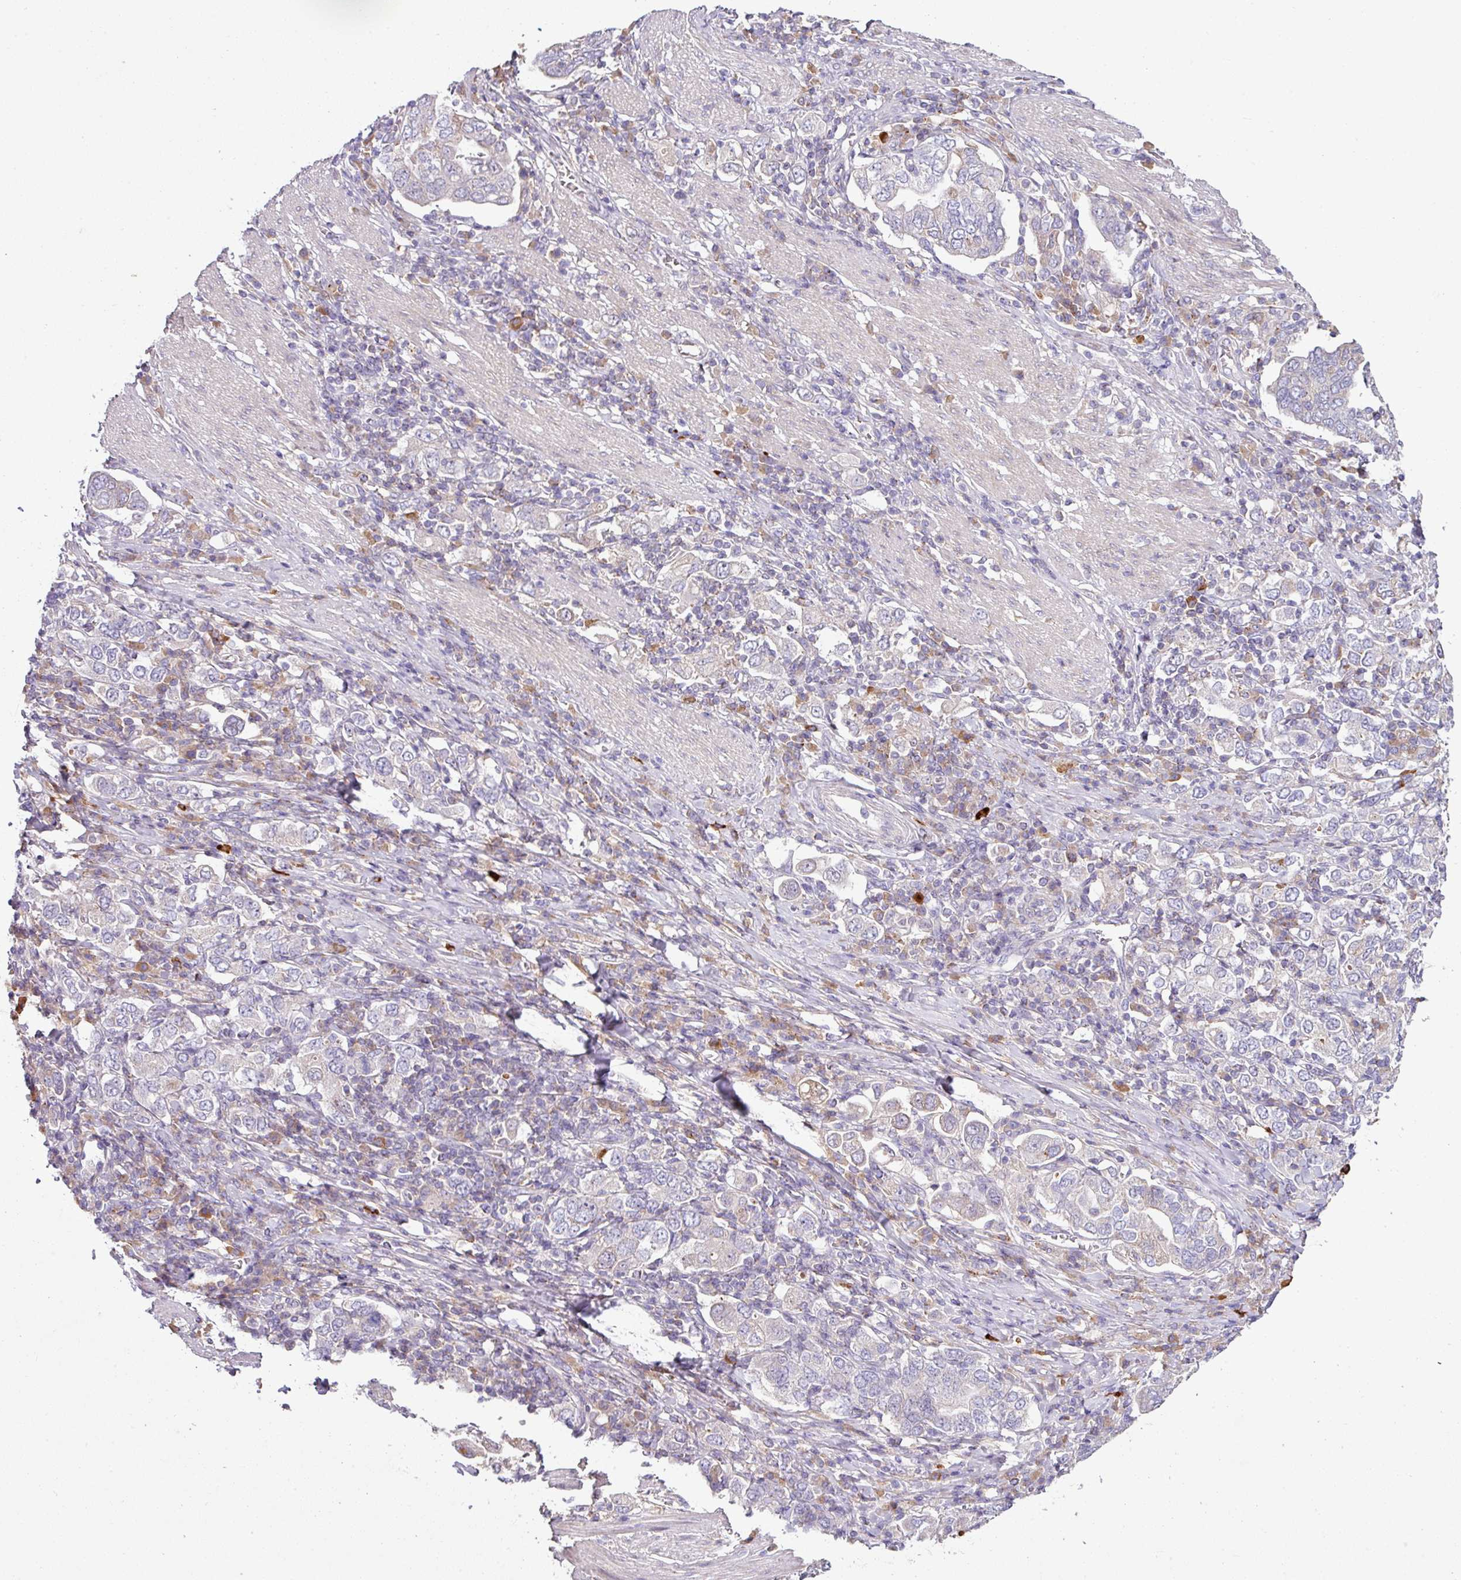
{"staining": {"intensity": "negative", "quantity": "none", "location": "none"}, "tissue": "stomach cancer", "cell_type": "Tumor cells", "image_type": "cancer", "snomed": [{"axis": "morphology", "description": "Adenocarcinoma, NOS"}, {"axis": "topography", "description": "Stomach, upper"}, {"axis": "topography", "description": "Stomach"}], "caption": "Tumor cells show no significant protein positivity in adenocarcinoma (stomach). Brightfield microscopy of IHC stained with DAB (brown) and hematoxylin (blue), captured at high magnification.", "gene": "SLAMF6", "patient": {"sex": "male", "age": 62}}